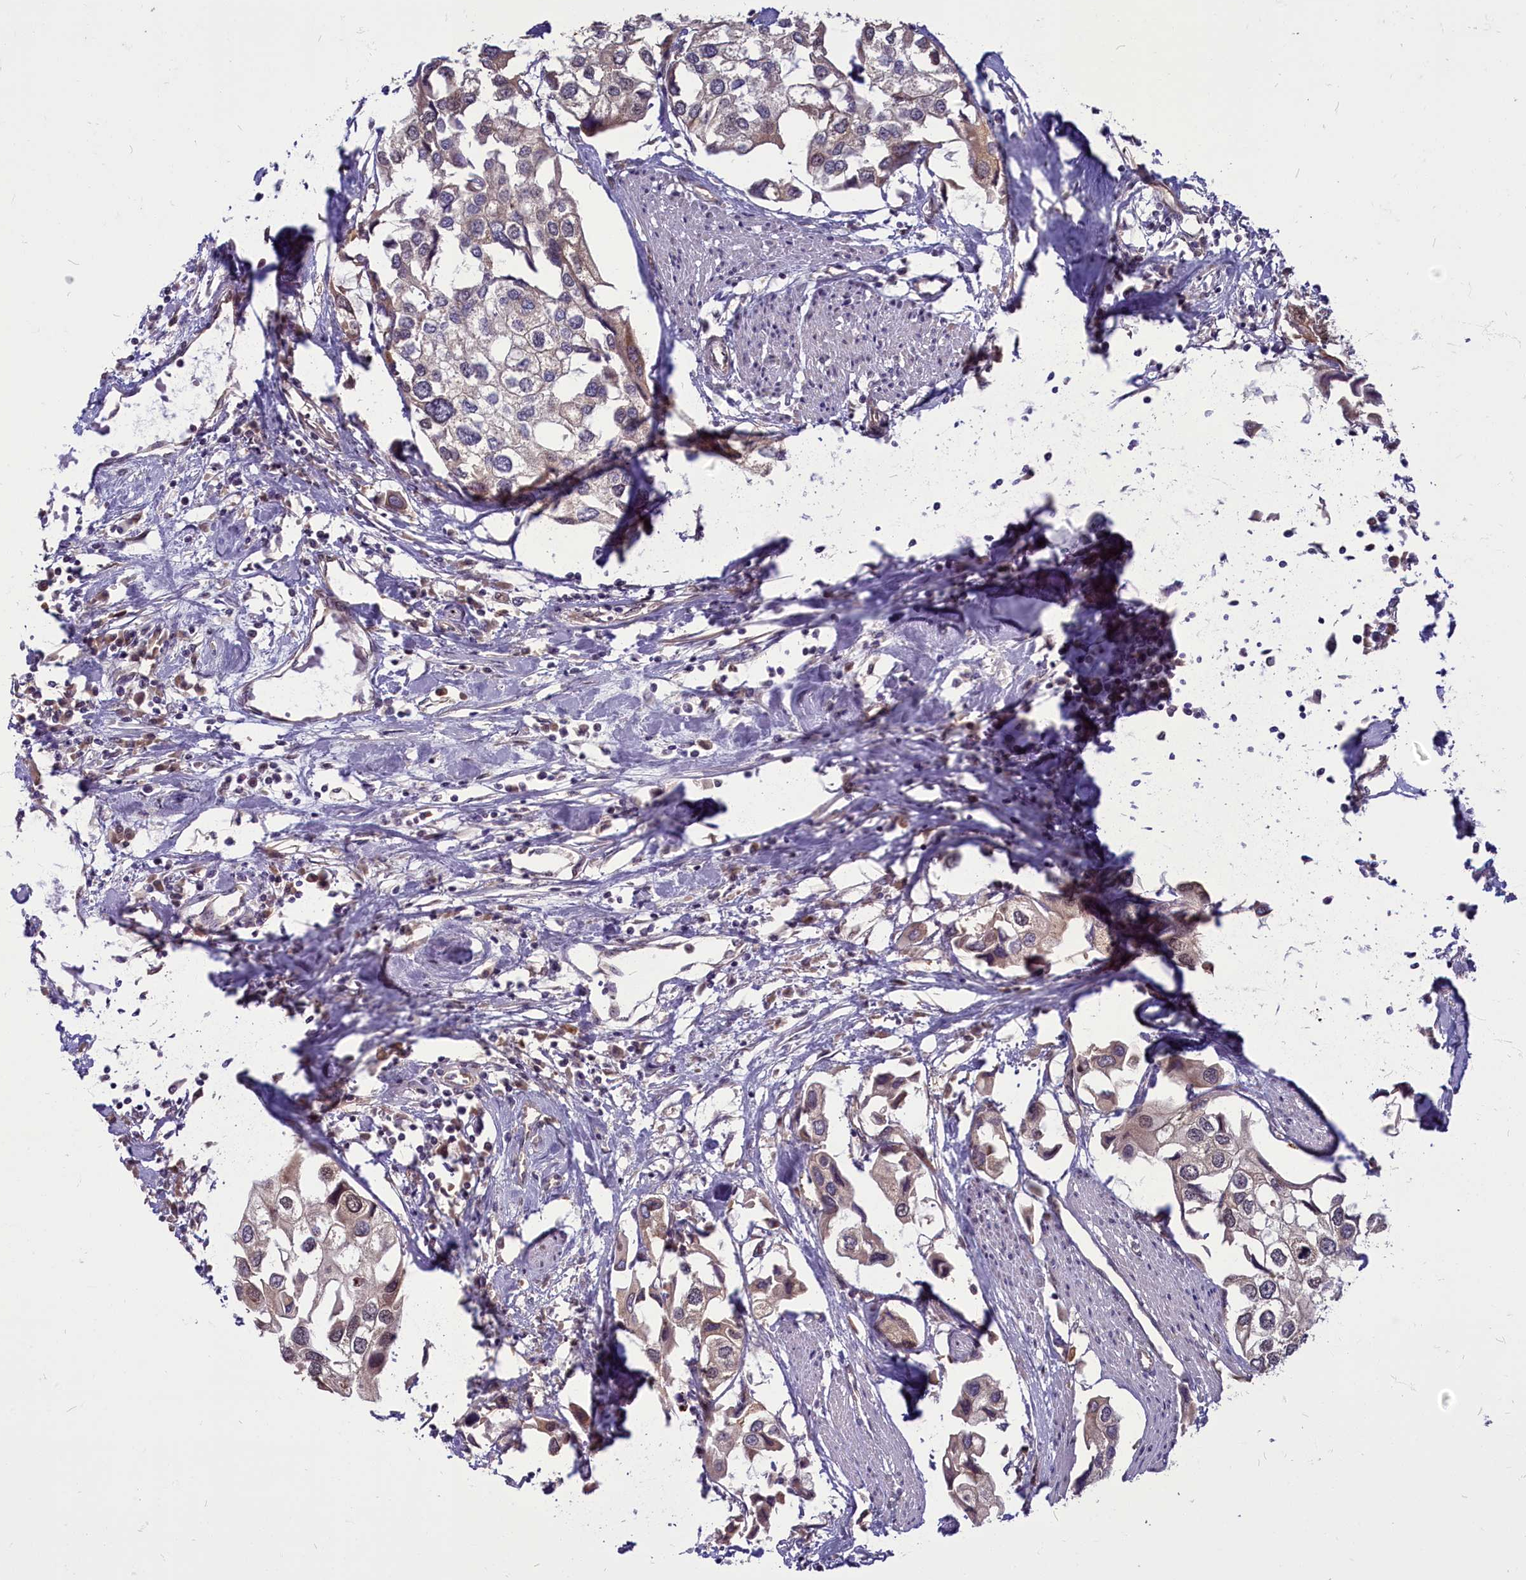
{"staining": {"intensity": "weak", "quantity": "25%-75%", "location": "cytoplasmic/membranous"}, "tissue": "urothelial cancer", "cell_type": "Tumor cells", "image_type": "cancer", "snomed": [{"axis": "morphology", "description": "Urothelial carcinoma, High grade"}, {"axis": "topography", "description": "Urinary bladder"}], "caption": "Immunohistochemistry (IHC) staining of high-grade urothelial carcinoma, which displays low levels of weak cytoplasmic/membranous positivity in about 25%-75% of tumor cells indicating weak cytoplasmic/membranous protein staining. The staining was performed using DAB (3,3'-diaminobenzidine) (brown) for protein detection and nuclei were counterstained in hematoxylin (blue).", "gene": "MYCBP", "patient": {"sex": "male", "age": 64}}